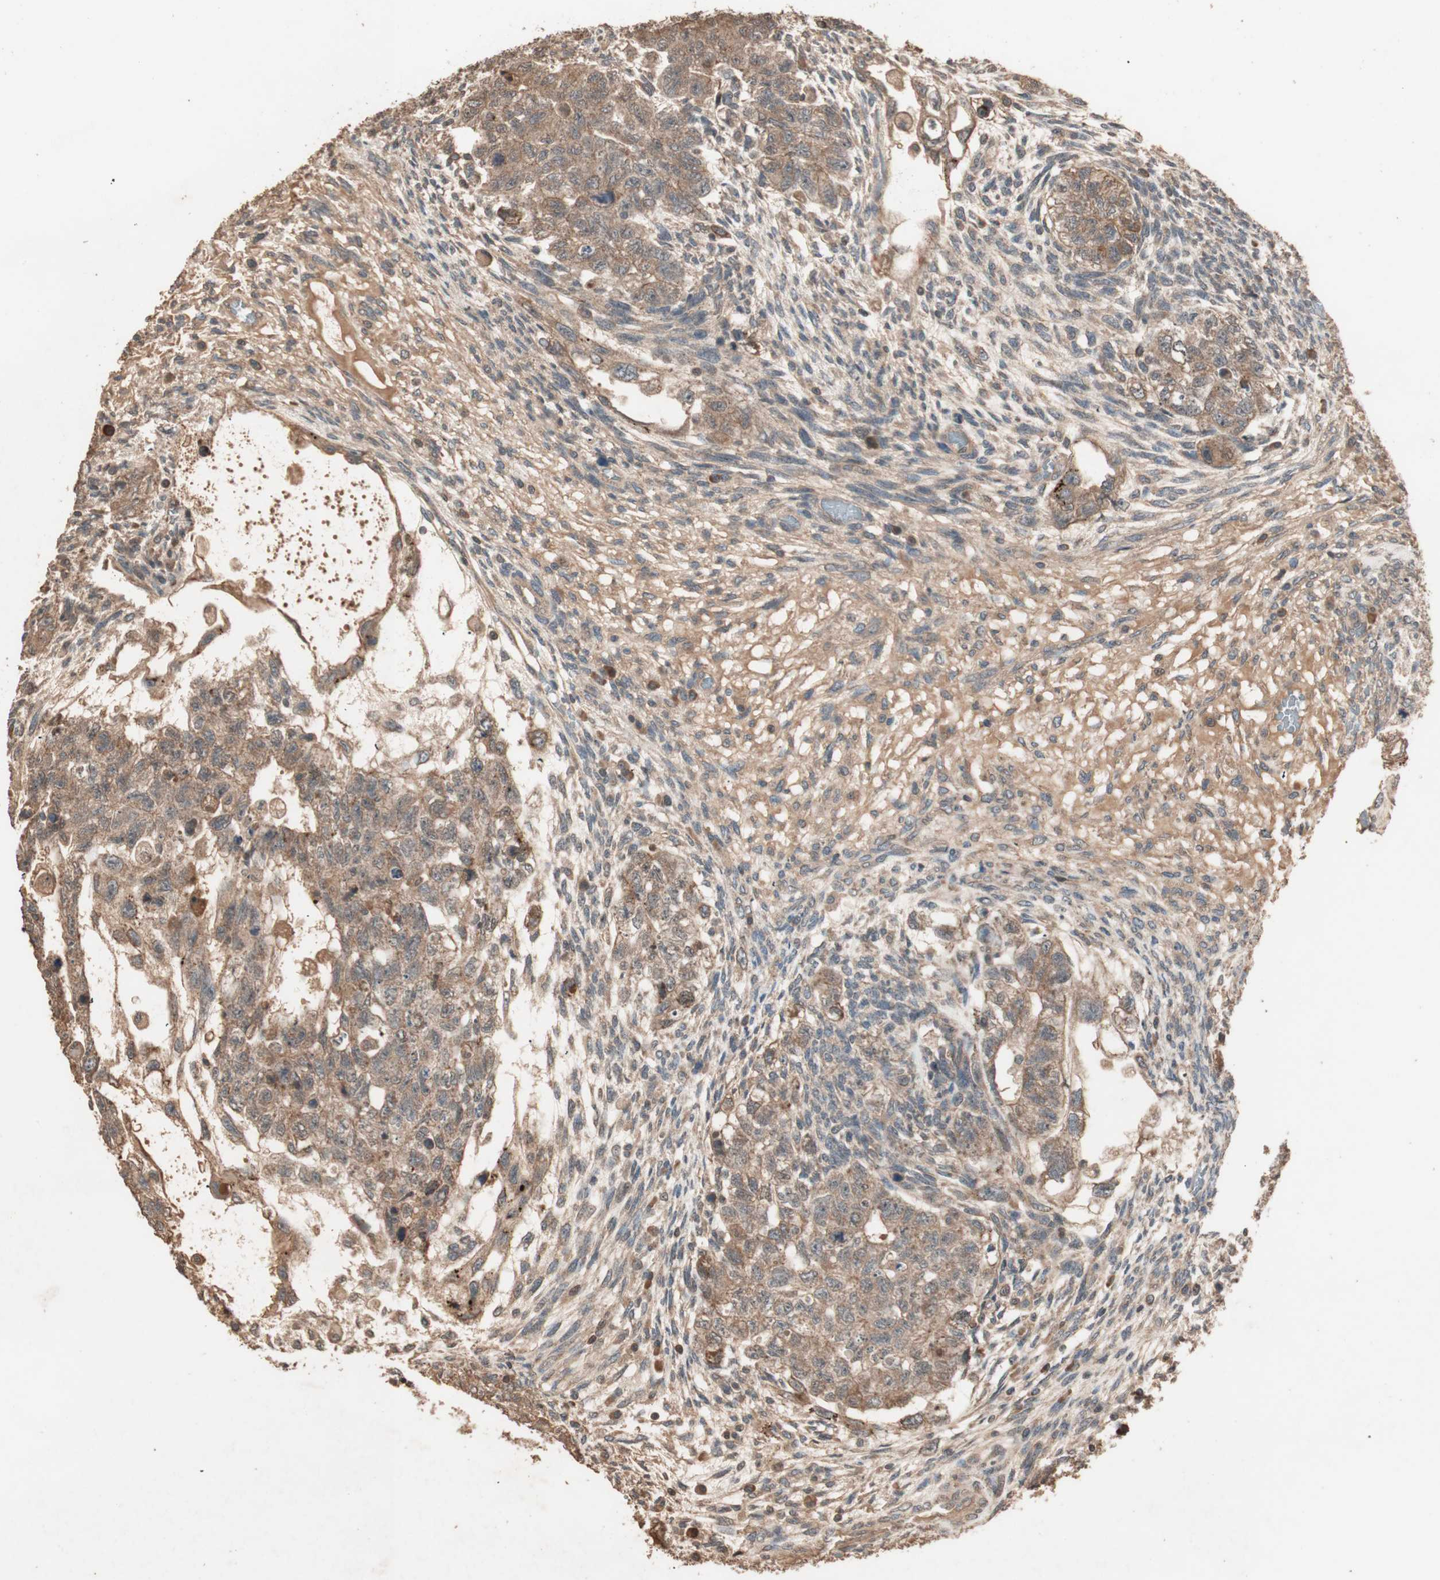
{"staining": {"intensity": "moderate", "quantity": ">75%", "location": "cytoplasmic/membranous"}, "tissue": "testis cancer", "cell_type": "Tumor cells", "image_type": "cancer", "snomed": [{"axis": "morphology", "description": "Normal tissue, NOS"}, {"axis": "morphology", "description": "Carcinoma, Embryonal, NOS"}, {"axis": "topography", "description": "Testis"}], "caption": "There is medium levels of moderate cytoplasmic/membranous expression in tumor cells of testis cancer, as demonstrated by immunohistochemical staining (brown color).", "gene": "USP20", "patient": {"sex": "male", "age": 36}}